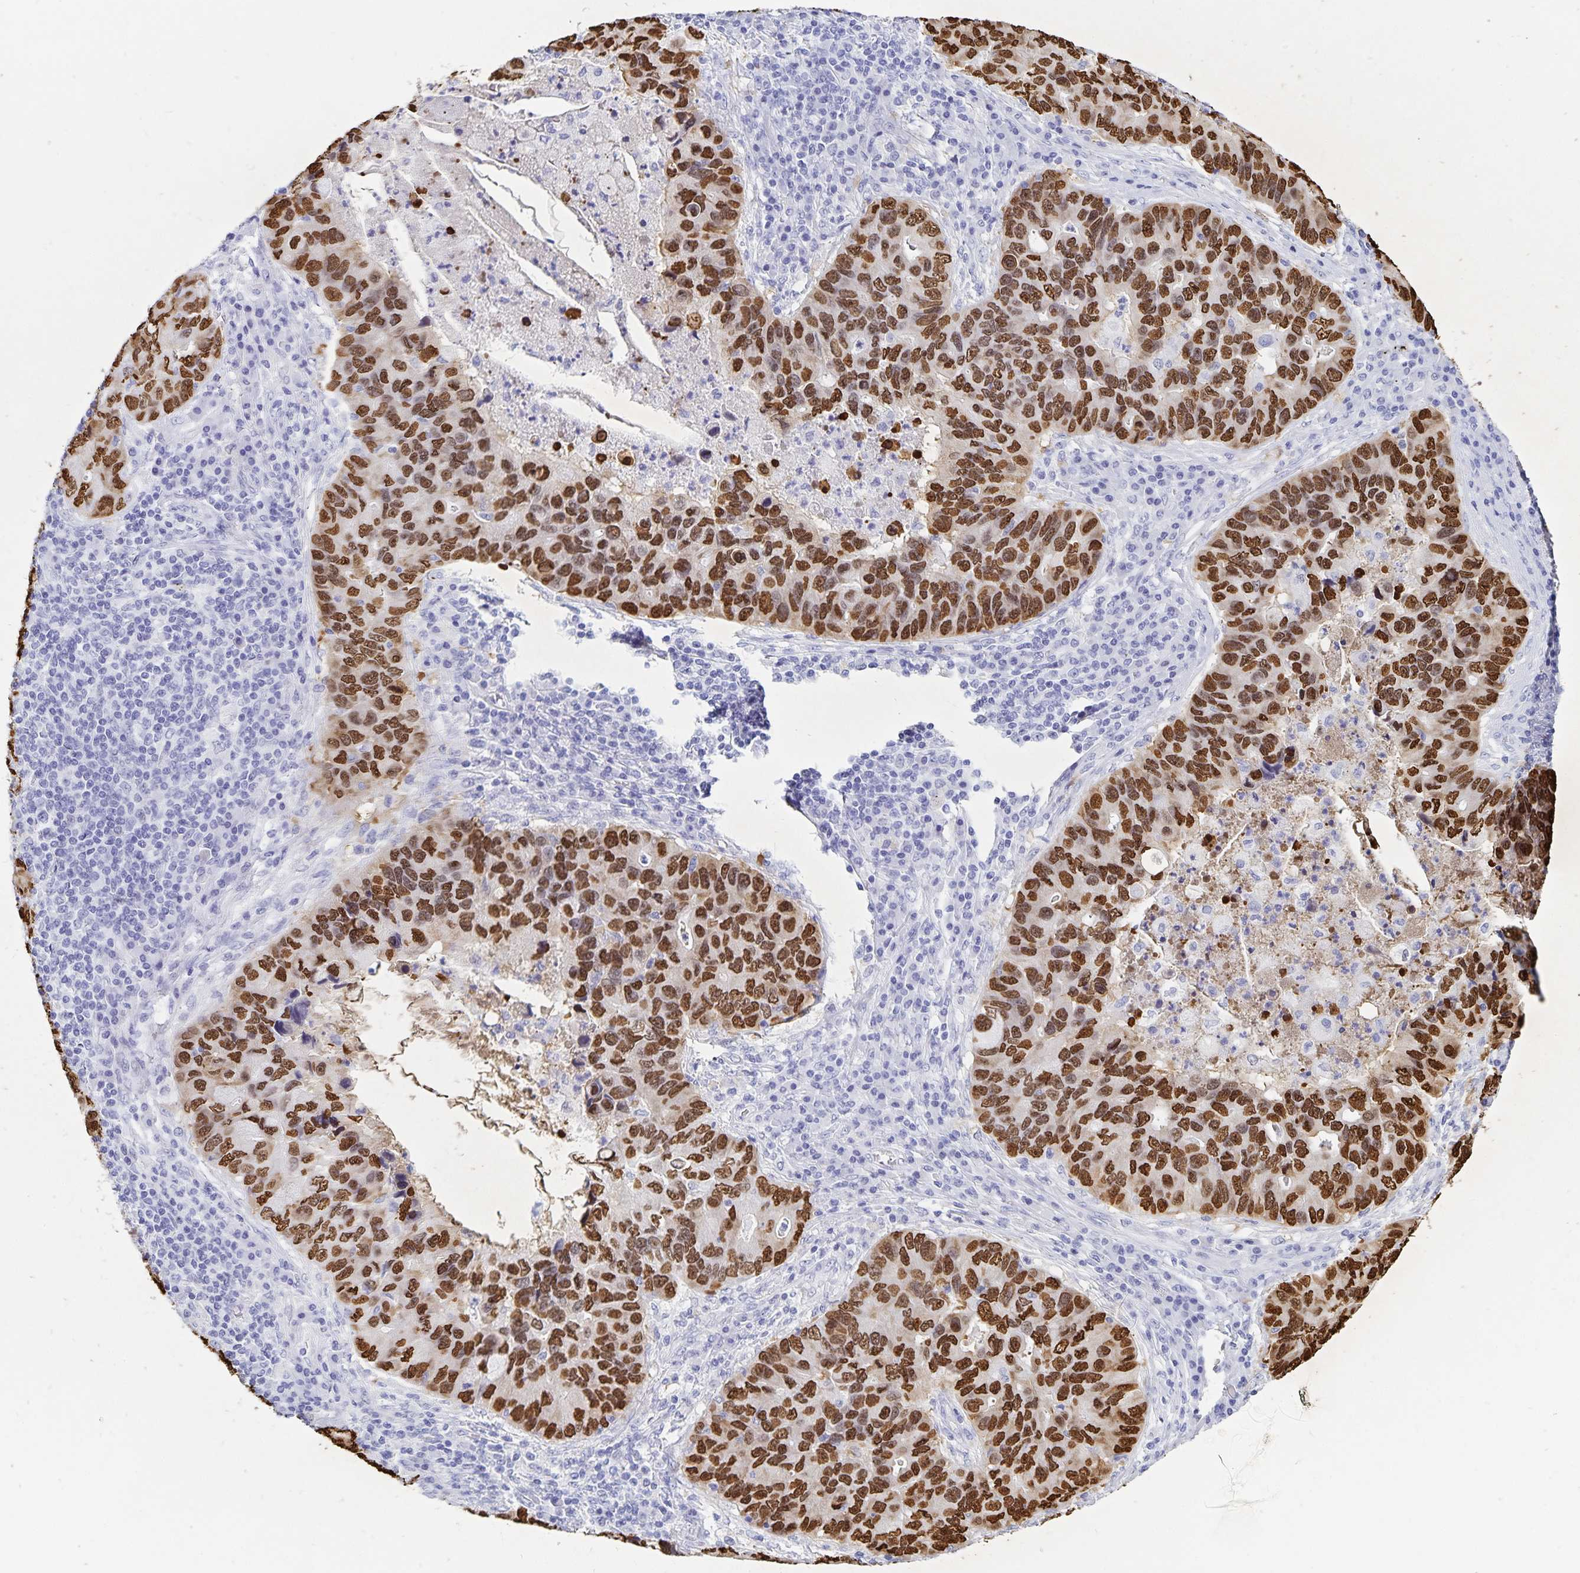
{"staining": {"intensity": "strong", "quantity": ">75%", "location": "nuclear"}, "tissue": "lung cancer", "cell_type": "Tumor cells", "image_type": "cancer", "snomed": [{"axis": "morphology", "description": "Adenocarcinoma, NOS"}, {"axis": "morphology", "description": "Adenocarcinoma, metastatic, NOS"}, {"axis": "topography", "description": "Lymph node"}, {"axis": "topography", "description": "Lung"}], "caption": "A micrograph showing strong nuclear positivity in about >75% of tumor cells in lung cancer, as visualized by brown immunohistochemical staining.", "gene": "HMGB3", "patient": {"sex": "female", "age": 54}}